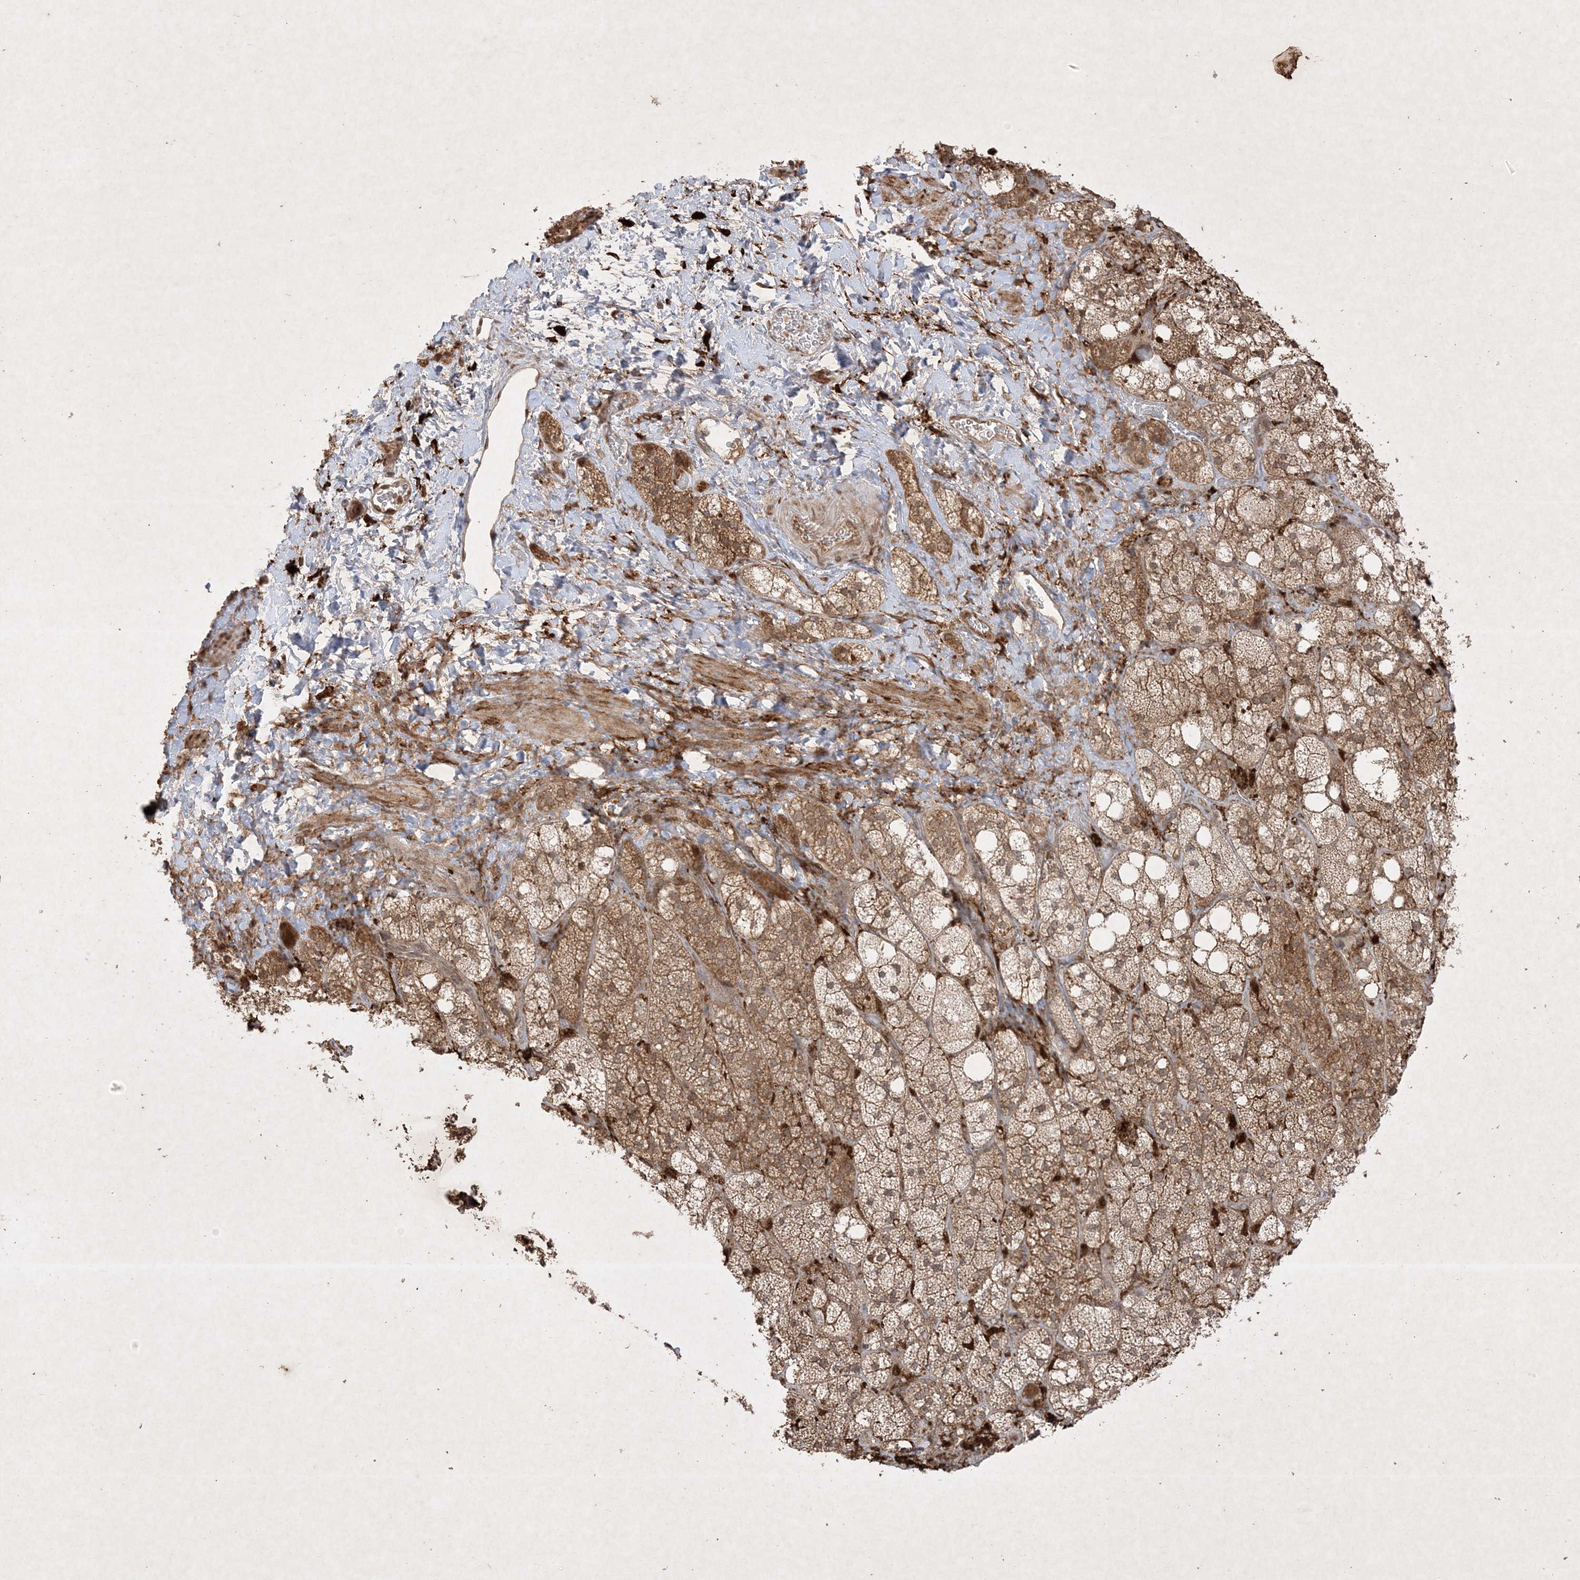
{"staining": {"intensity": "moderate", "quantity": ">75%", "location": "cytoplasmic/membranous"}, "tissue": "adrenal gland", "cell_type": "Glandular cells", "image_type": "normal", "snomed": [{"axis": "morphology", "description": "Normal tissue, NOS"}, {"axis": "topography", "description": "Adrenal gland"}], "caption": "This image exhibits IHC staining of unremarkable human adrenal gland, with medium moderate cytoplasmic/membranous positivity in about >75% of glandular cells.", "gene": "PTK6", "patient": {"sex": "male", "age": 61}}